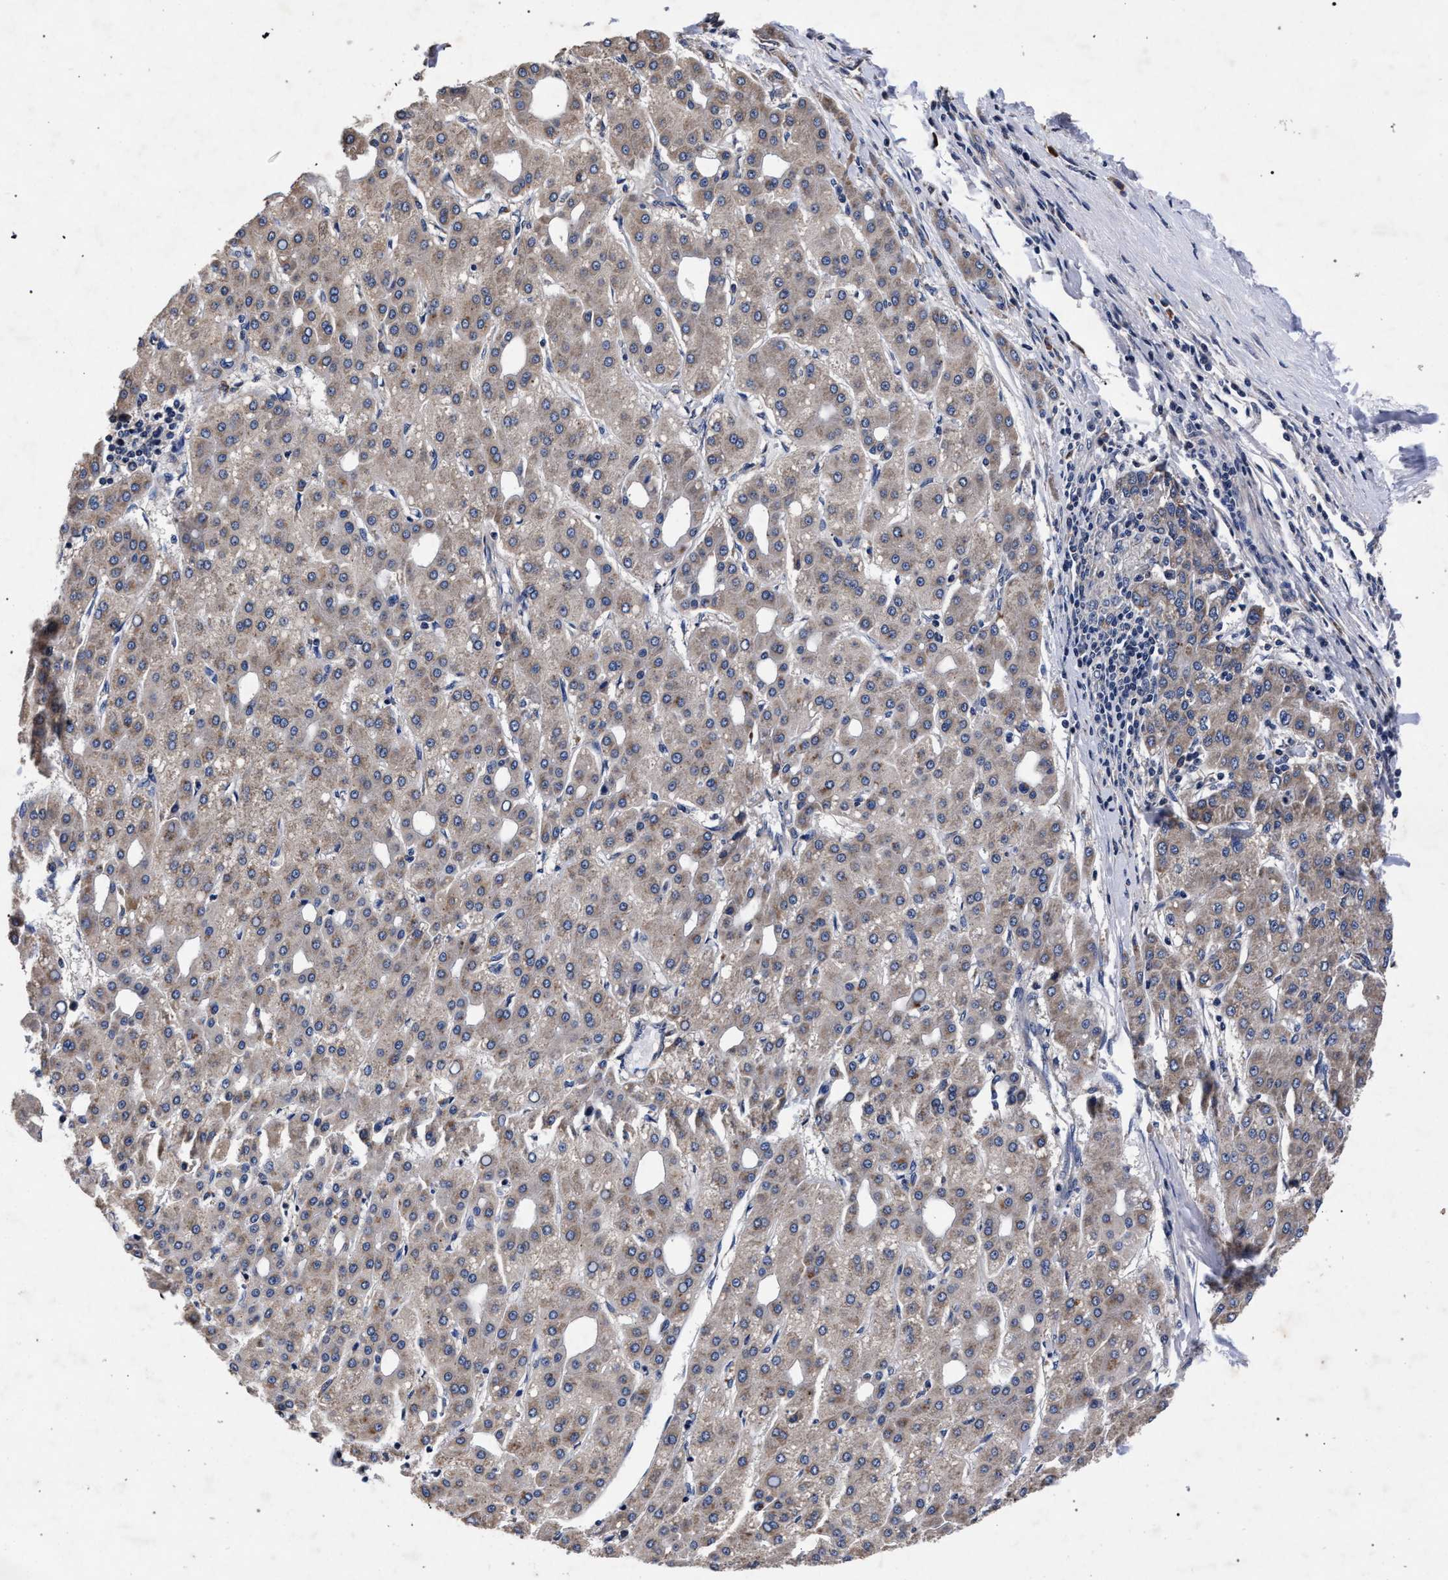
{"staining": {"intensity": "weak", "quantity": ">75%", "location": "cytoplasmic/membranous"}, "tissue": "liver cancer", "cell_type": "Tumor cells", "image_type": "cancer", "snomed": [{"axis": "morphology", "description": "Carcinoma, Hepatocellular, NOS"}, {"axis": "topography", "description": "Liver"}], "caption": "Immunohistochemical staining of human liver cancer (hepatocellular carcinoma) demonstrates low levels of weak cytoplasmic/membranous protein positivity in about >75% of tumor cells.", "gene": "CFAP95", "patient": {"sex": "male", "age": 65}}